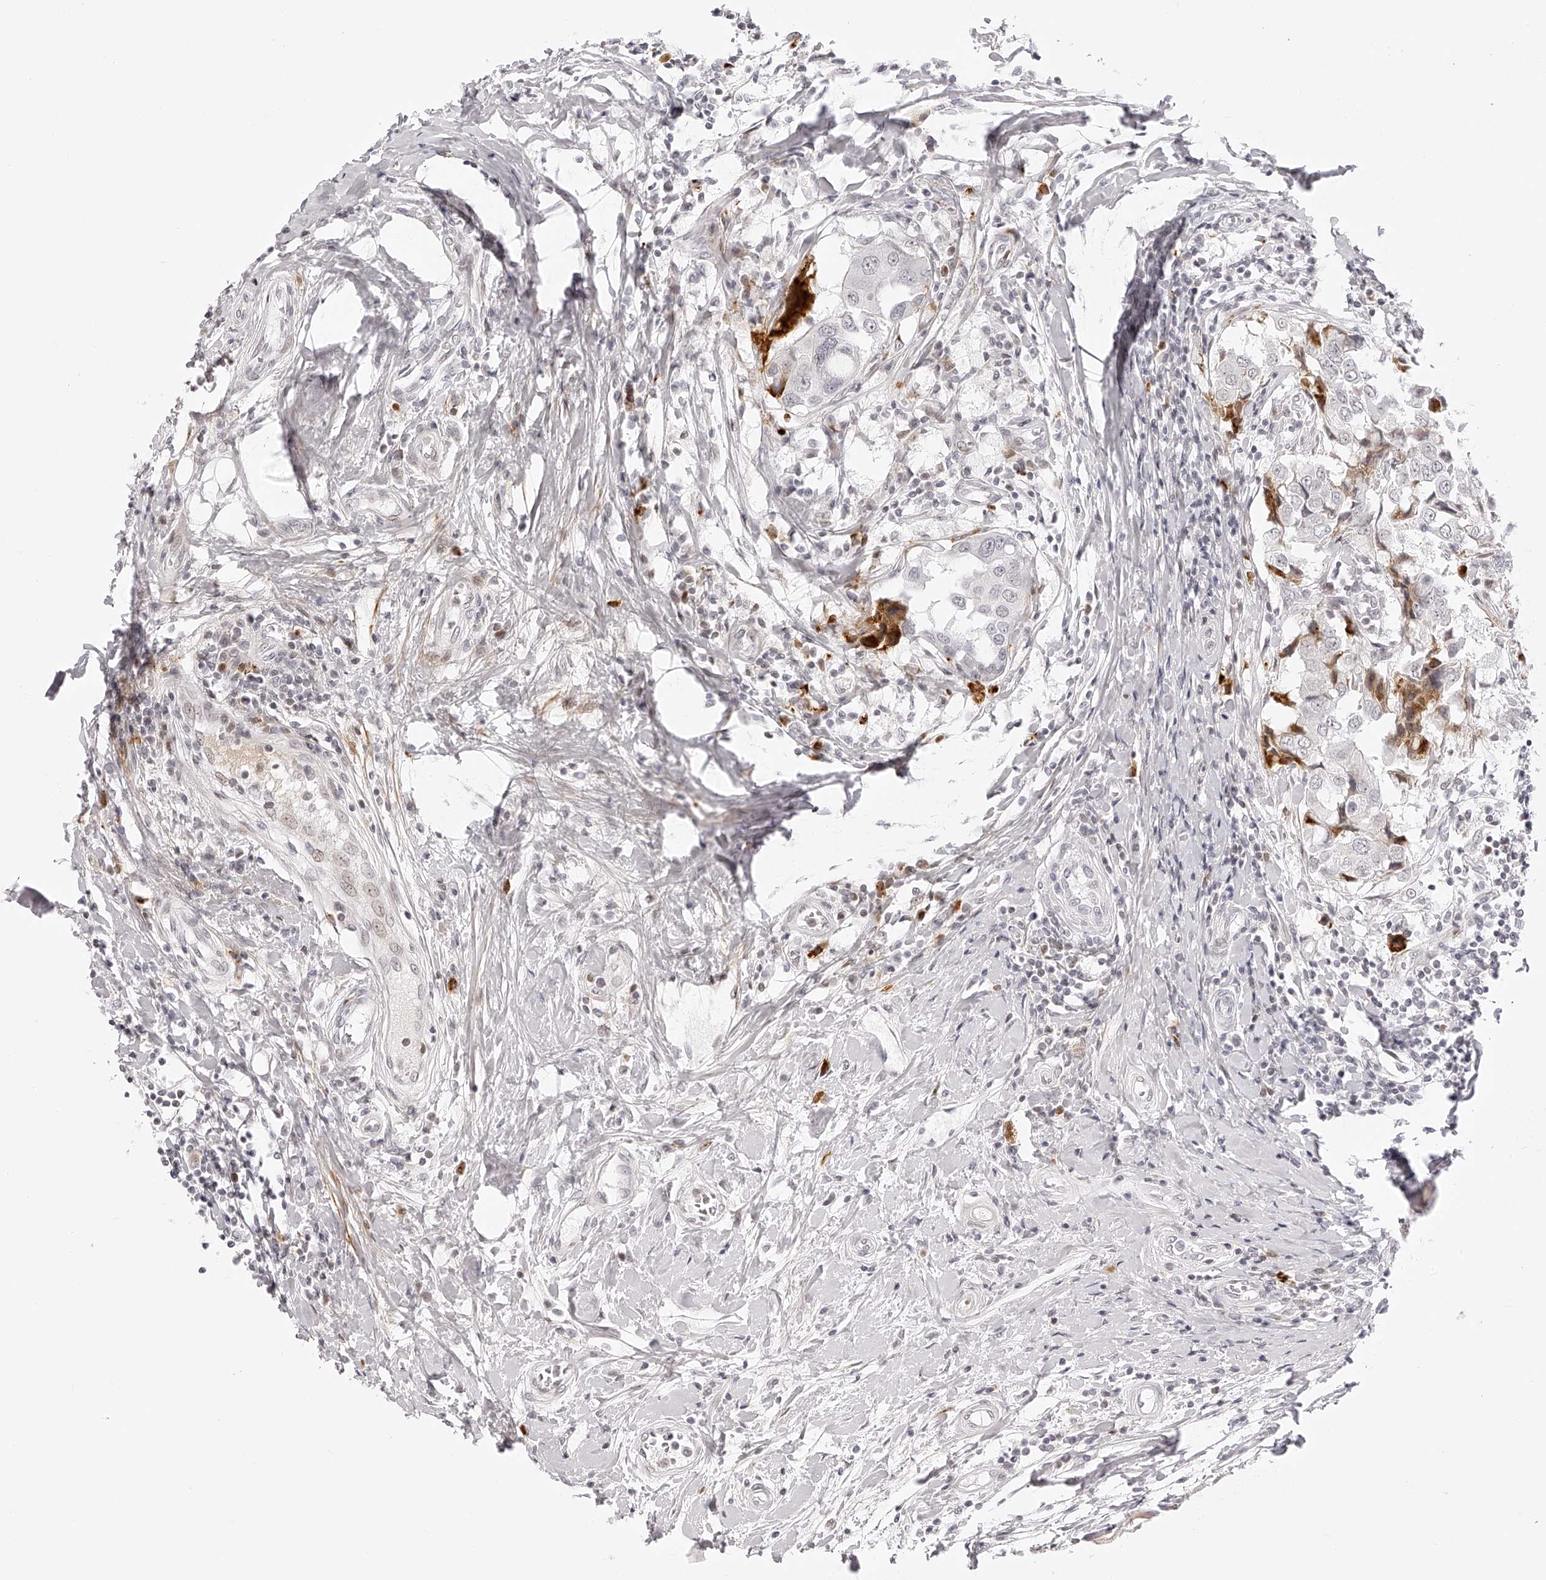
{"staining": {"intensity": "negative", "quantity": "none", "location": "none"}, "tissue": "breast cancer", "cell_type": "Tumor cells", "image_type": "cancer", "snomed": [{"axis": "morphology", "description": "Duct carcinoma"}, {"axis": "topography", "description": "Breast"}], "caption": "This is an immunohistochemistry image of breast cancer. There is no expression in tumor cells.", "gene": "PLEKHG1", "patient": {"sex": "female", "age": 27}}